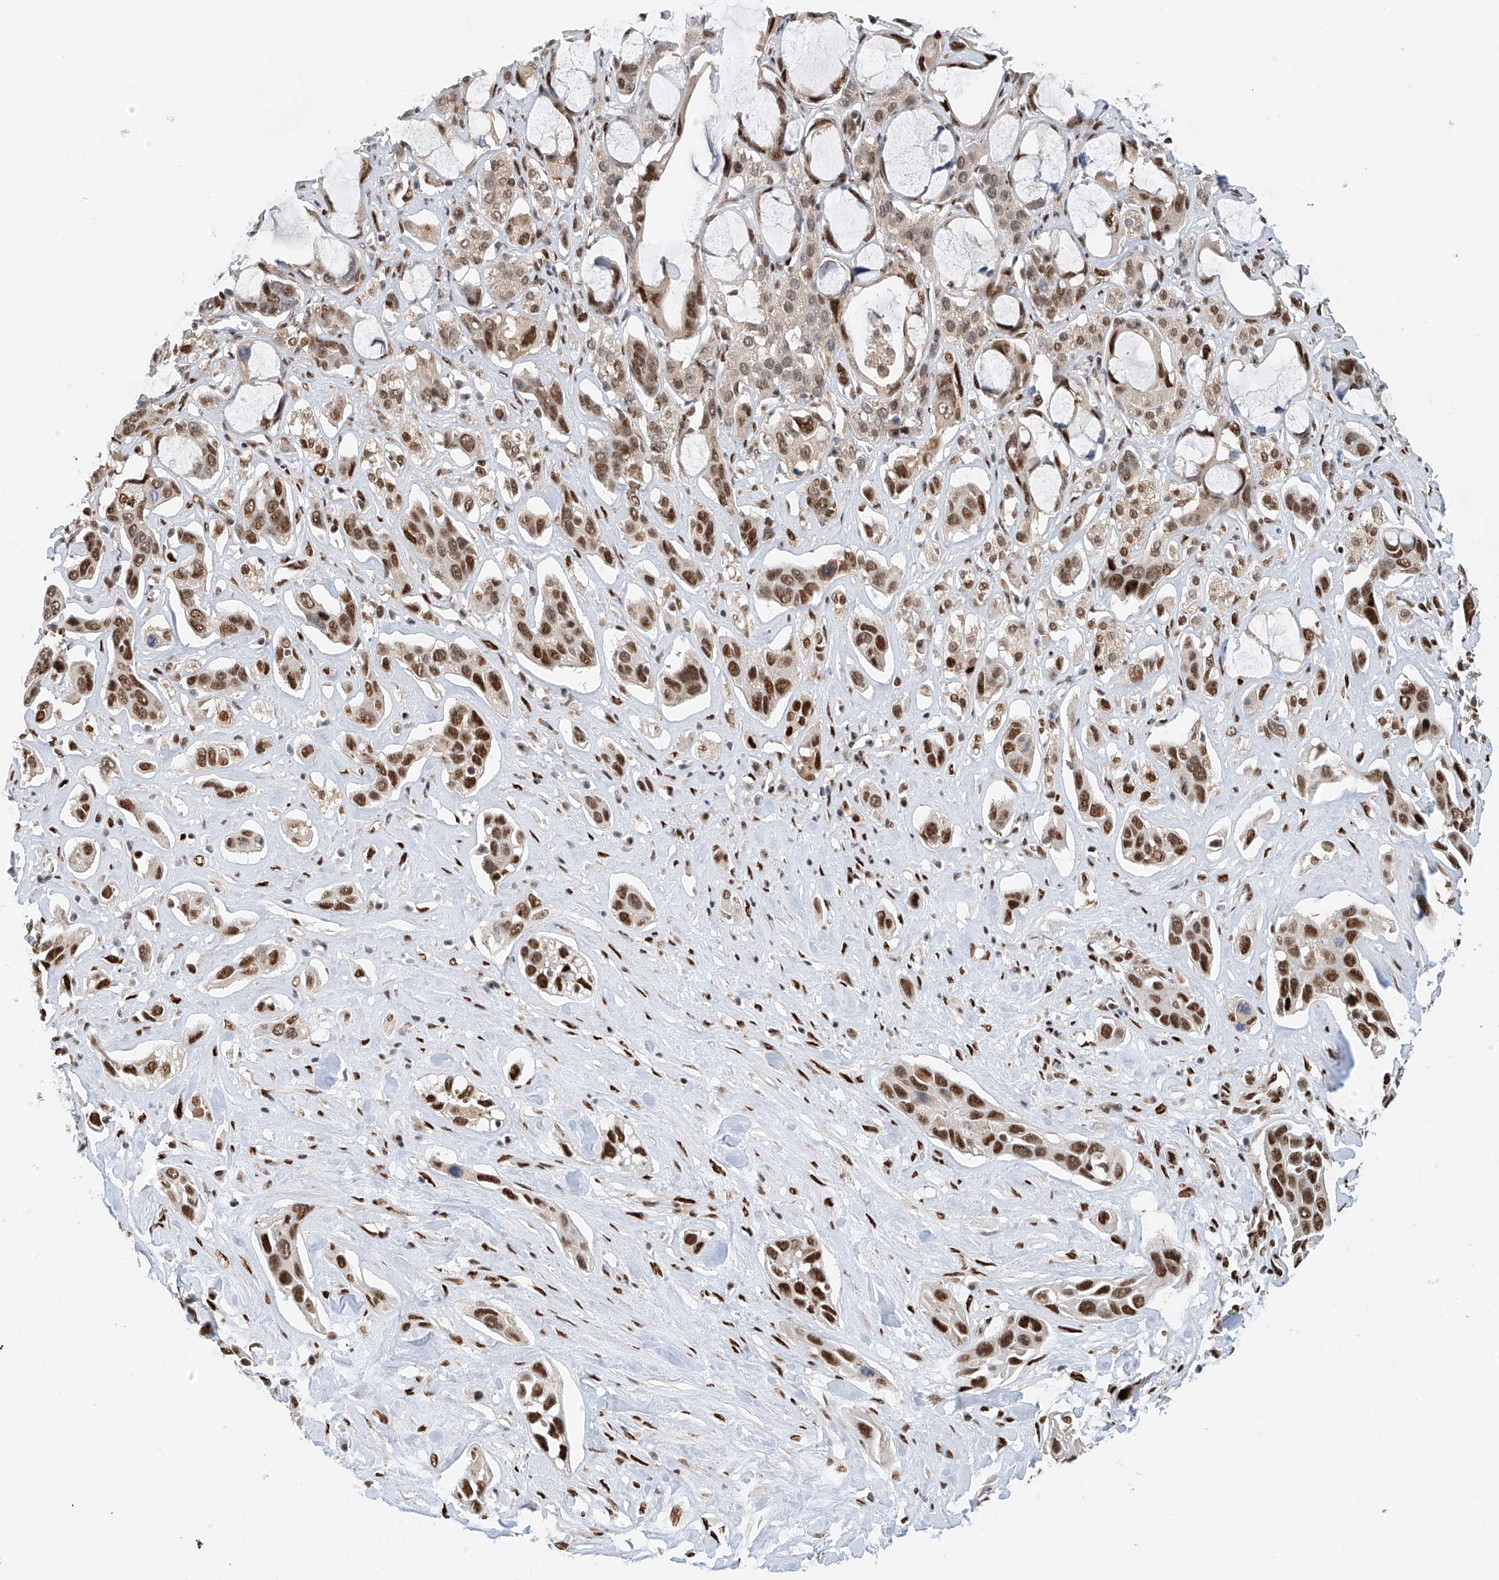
{"staining": {"intensity": "strong", "quantity": ">75%", "location": "nuclear"}, "tissue": "pancreatic cancer", "cell_type": "Tumor cells", "image_type": "cancer", "snomed": [{"axis": "morphology", "description": "Adenocarcinoma, NOS"}, {"axis": "topography", "description": "Pancreas"}], "caption": "This photomicrograph shows immunohistochemistry staining of human adenocarcinoma (pancreatic), with high strong nuclear positivity in approximately >75% of tumor cells.", "gene": "ZNF514", "patient": {"sex": "female", "age": 60}}